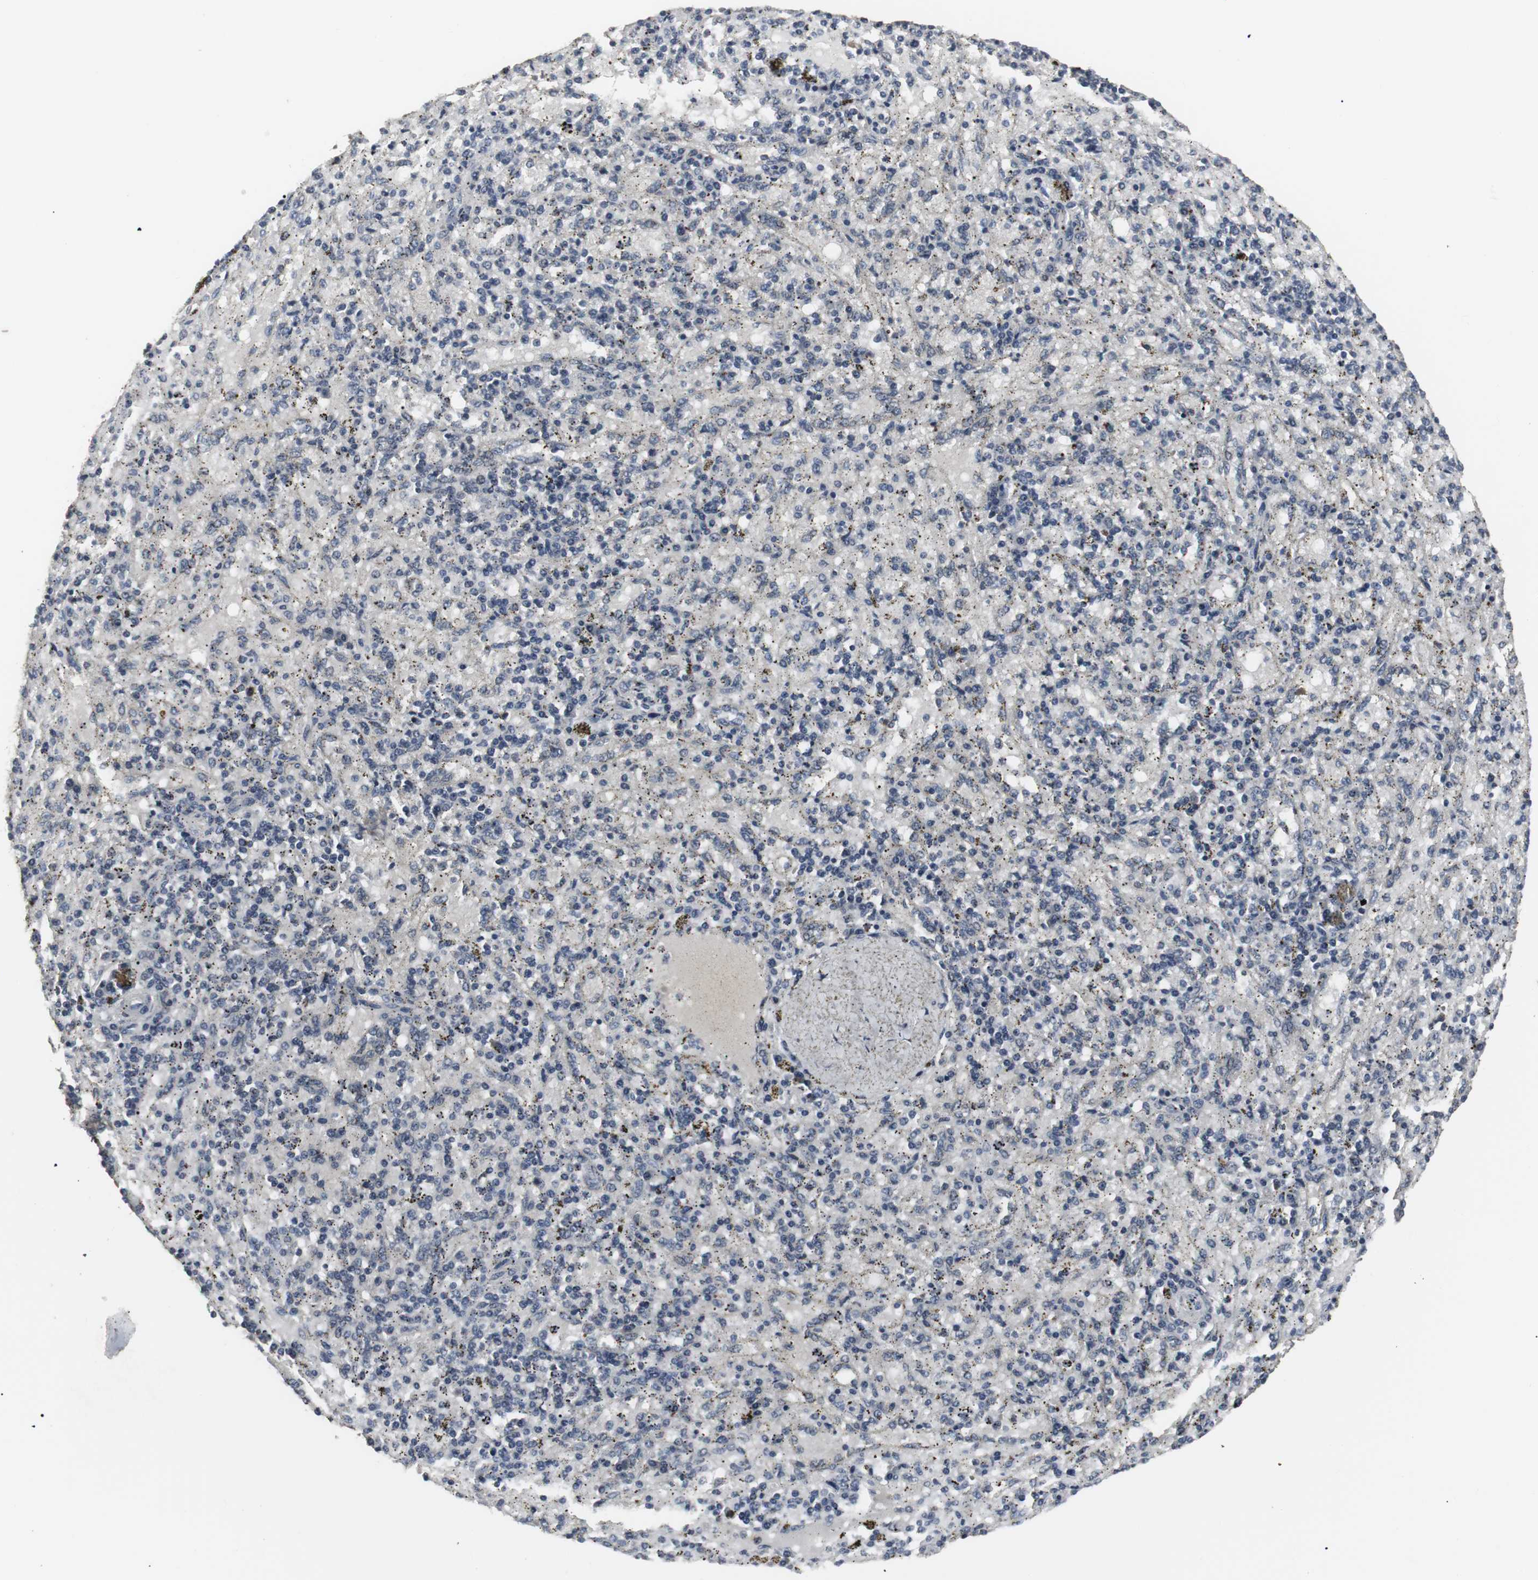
{"staining": {"intensity": "negative", "quantity": "none", "location": "none"}, "tissue": "spleen", "cell_type": "Cells in red pulp", "image_type": "normal", "snomed": [{"axis": "morphology", "description": "Normal tissue, NOS"}, {"axis": "topography", "description": "Spleen"}], "caption": "This is a micrograph of immunohistochemistry staining of unremarkable spleen, which shows no expression in cells in red pulp.", "gene": "ACAA1", "patient": {"sex": "female", "age": 43}}